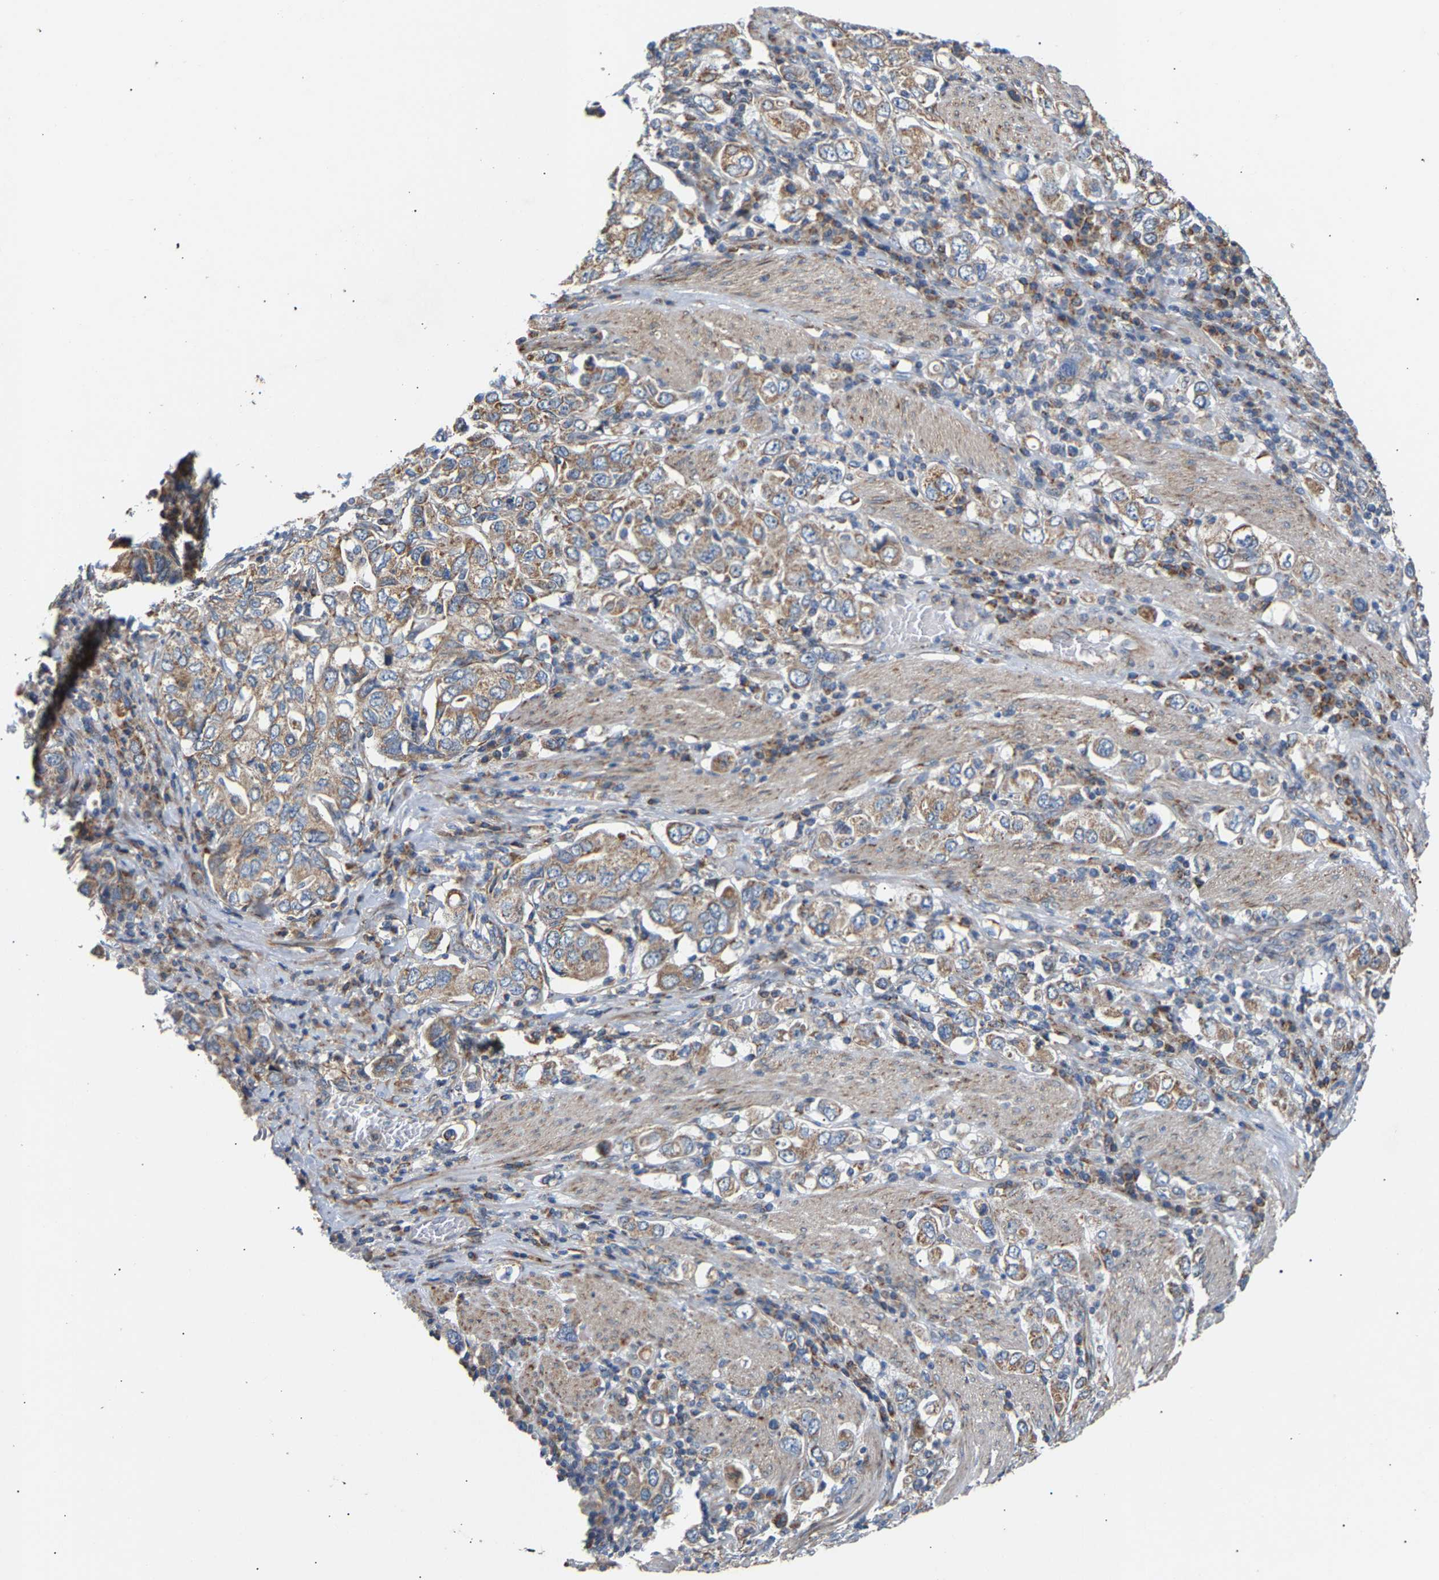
{"staining": {"intensity": "moderate", "quantity": ">75%", "location": "cytoplasmic/membranous"}, "tissue": "stomach cancer", "cell_type": "Tumor cells", "image_type": "cancer", "snomed": [{"axis": "morphology", "description": "Adenocarcinoma, NOS"}, {"axis": "topography", "description": "Stomach, upper"}], "caption": "Immunohistochemistry photomicrograph of human stomach adenocarcinoma stained for a protein (brown), which reveals medium levels of moderate cytoplasmic/membranous positivity in about >75% of tumor cells.", "gene": "TMEM168", "patient": {"sex": "male", "age": 62}}